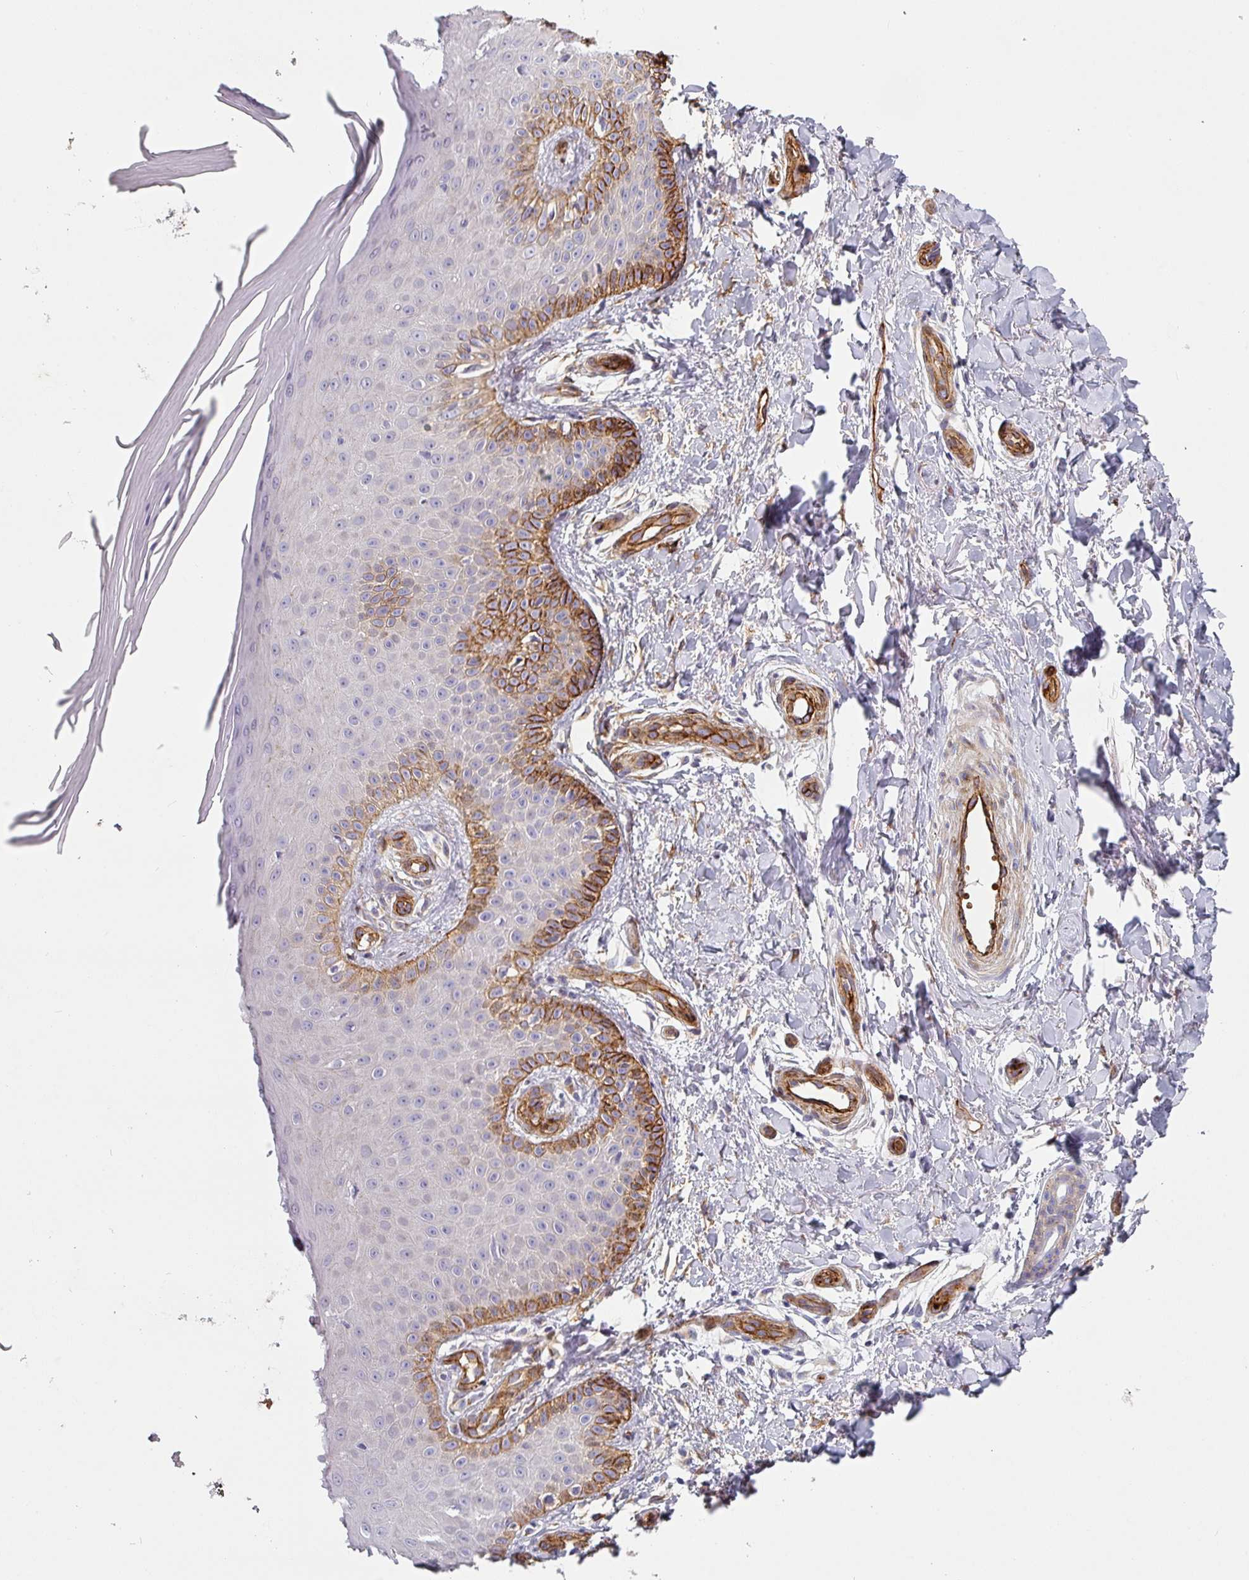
{"staining": {"intensity": "negative", "quantity": "none", "location": "none"}, "tissue": "skin", "cell_type": "Fibroblasts", "image_type": "normal", "snomed": [{"axis": "morphology", "description": "Normal tissue, NOS"}, {"axis": "topography", "description": "Skin"}], "caption": "Immunohistochemical staining of normal skin shows no significant staining in fibroblasts.", "gene": "PRODH2", "patient": {"sex": "male", "age": 81}}